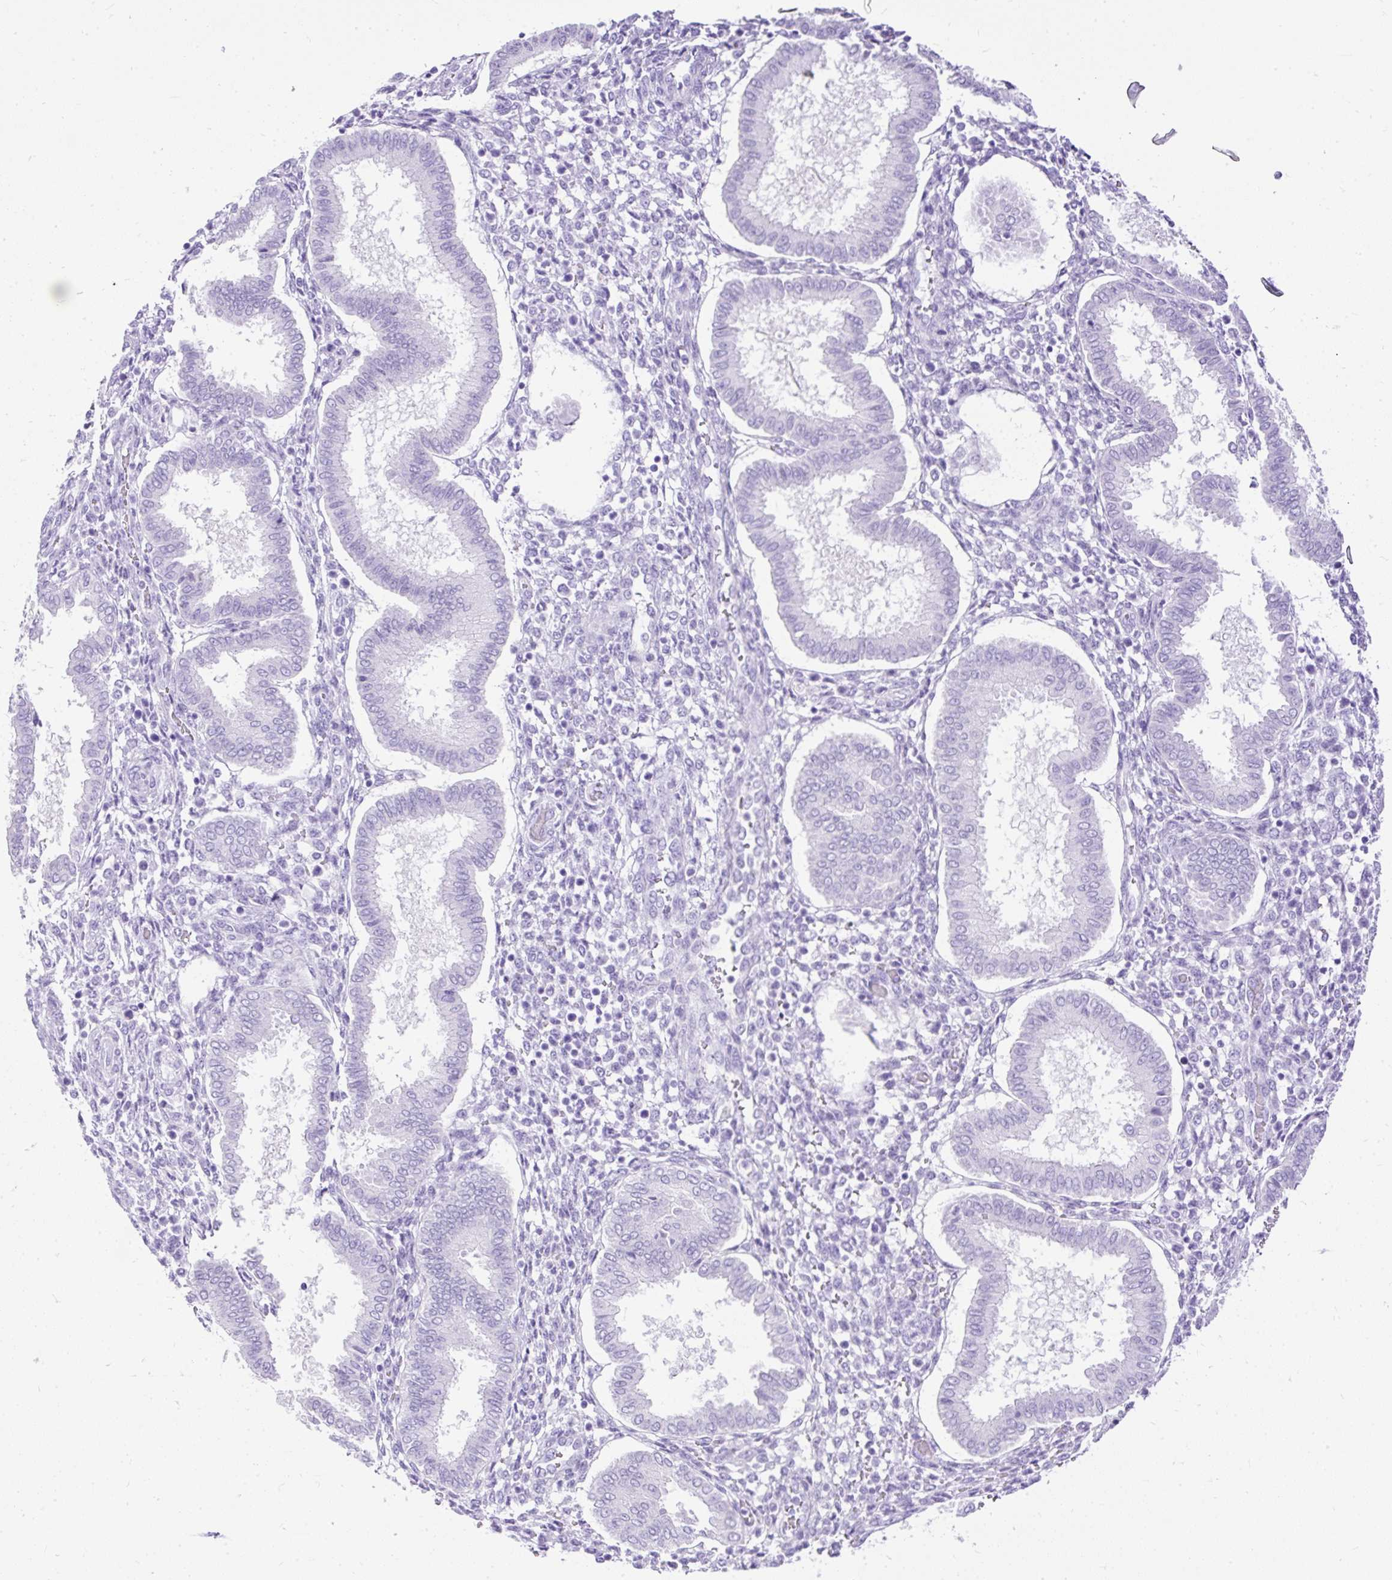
{"staining": {"intensity": "negative", "quantity": "none", "location": "none"}, "tissue": "endometrium", "cell_type": "Cells in endometrial stroma", "image_type": "normal", "snomed": [{"axis": "morphology", "description": "Normal tissue, NOS"}, {"axis": "topography", "description": "Endometrium"}], "caption": "Immunohistochemistry photomicrograph of normal human endometrium stained for a protein (brown), which reveals no expression in cells in endometrial stroma. (DAB IHC visualized using brightfield microscopy, high magnification).", "gene": "HEY1", "patient": {"sex": "female", "age": 24}}